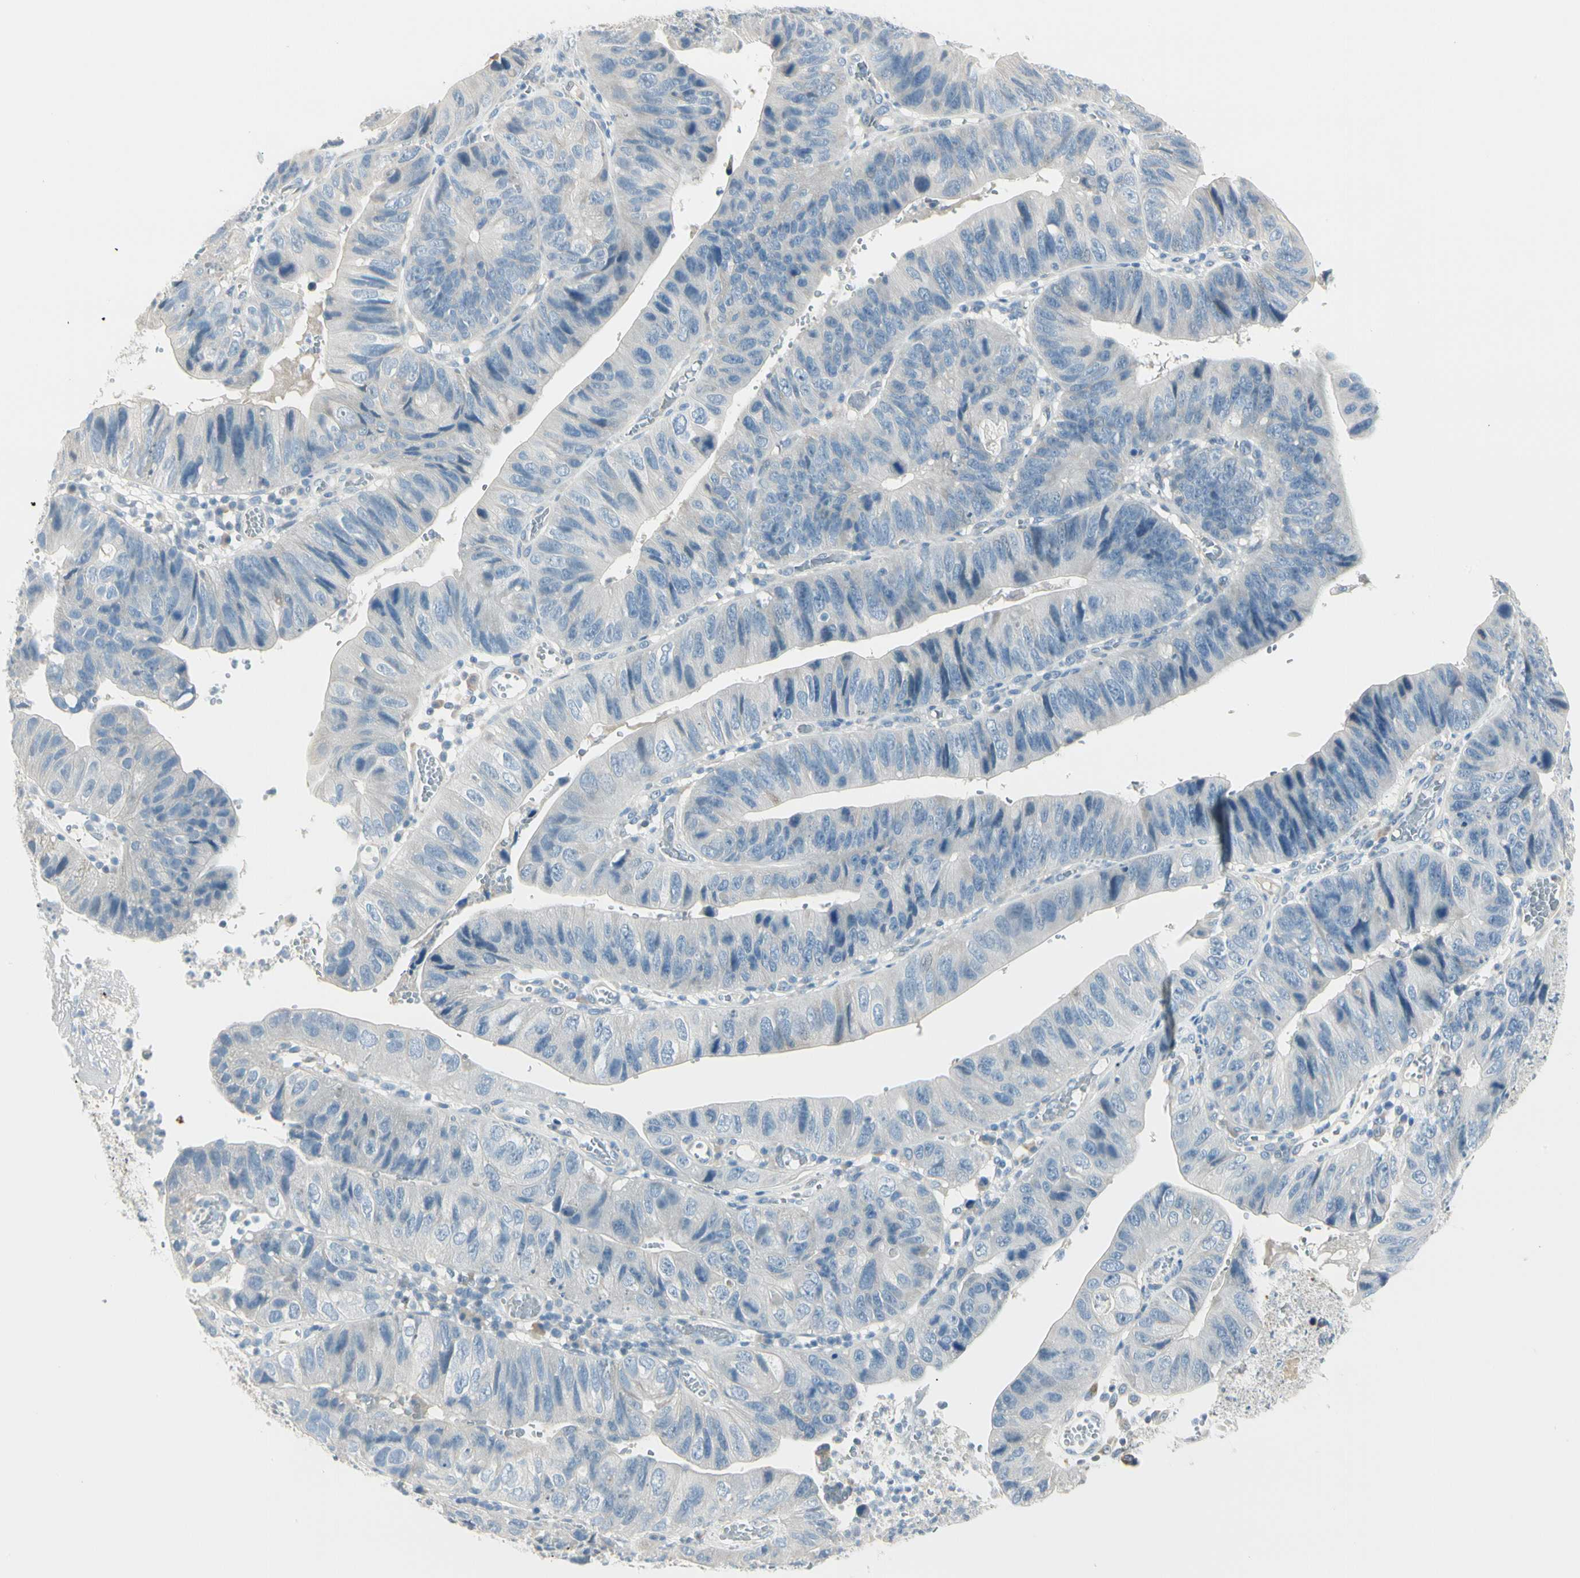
{"staining": {"intensity": "negative", "quantity": "none", "location": "none"}, "tissue": "stomach cancer", "cell_type": "Tumor cells", "image_type": "cancer", "snomed": [{"axis": "morphology", "description": "Adenocarcinoma, NOS"}, {"axis": "topography", "description": "Stomach"}], "caption": "There is no significant positivity in tumor cells of stomach adenocarcinoma. Nuclei are stained in blue.", "gene": "SLC6A15", "patient": {"sex": "male", "age": 59}}